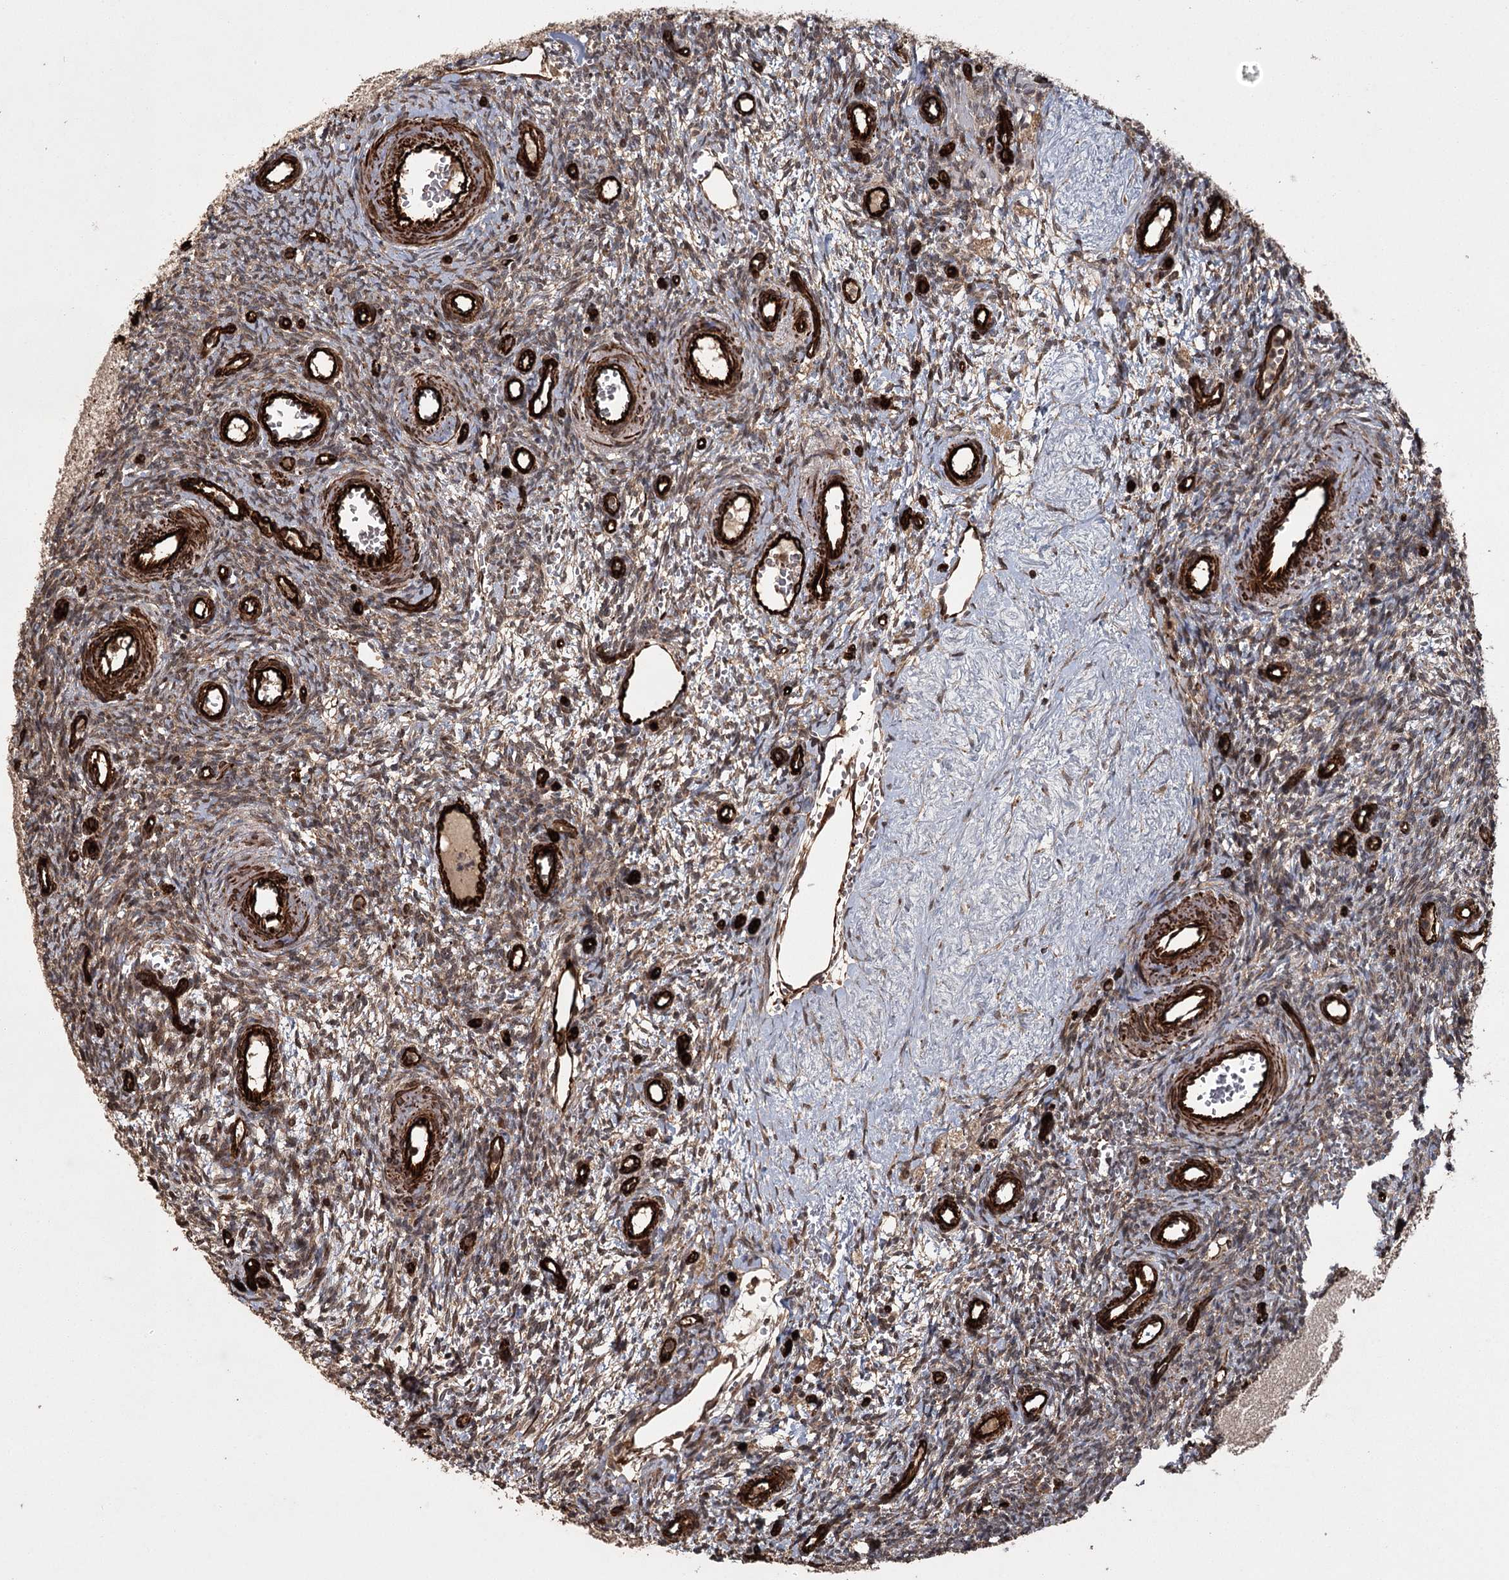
{"staining": {"intensity": "moderate", "quantity": ">75%", "location": "cytoplasmic/membranous"}, "tissue": "ovary", "cell_type": "Ovarian stroma cells", "image_type": "normal", "snomed": [{"axis": "morphology", "description": "Normal tissue, NOS"}, {"axis": "topography", "description": "Ovary"}], "caption": "Immunohistochemistry (IHC) (DAB) staining of unremarkable human ovary shows moderate cytoplasmic/membranous protein expression in approximately >75% of ovarian stroma cells.", "gene": "RPAP3", "patient": {"sex": "female", "age": 39}}